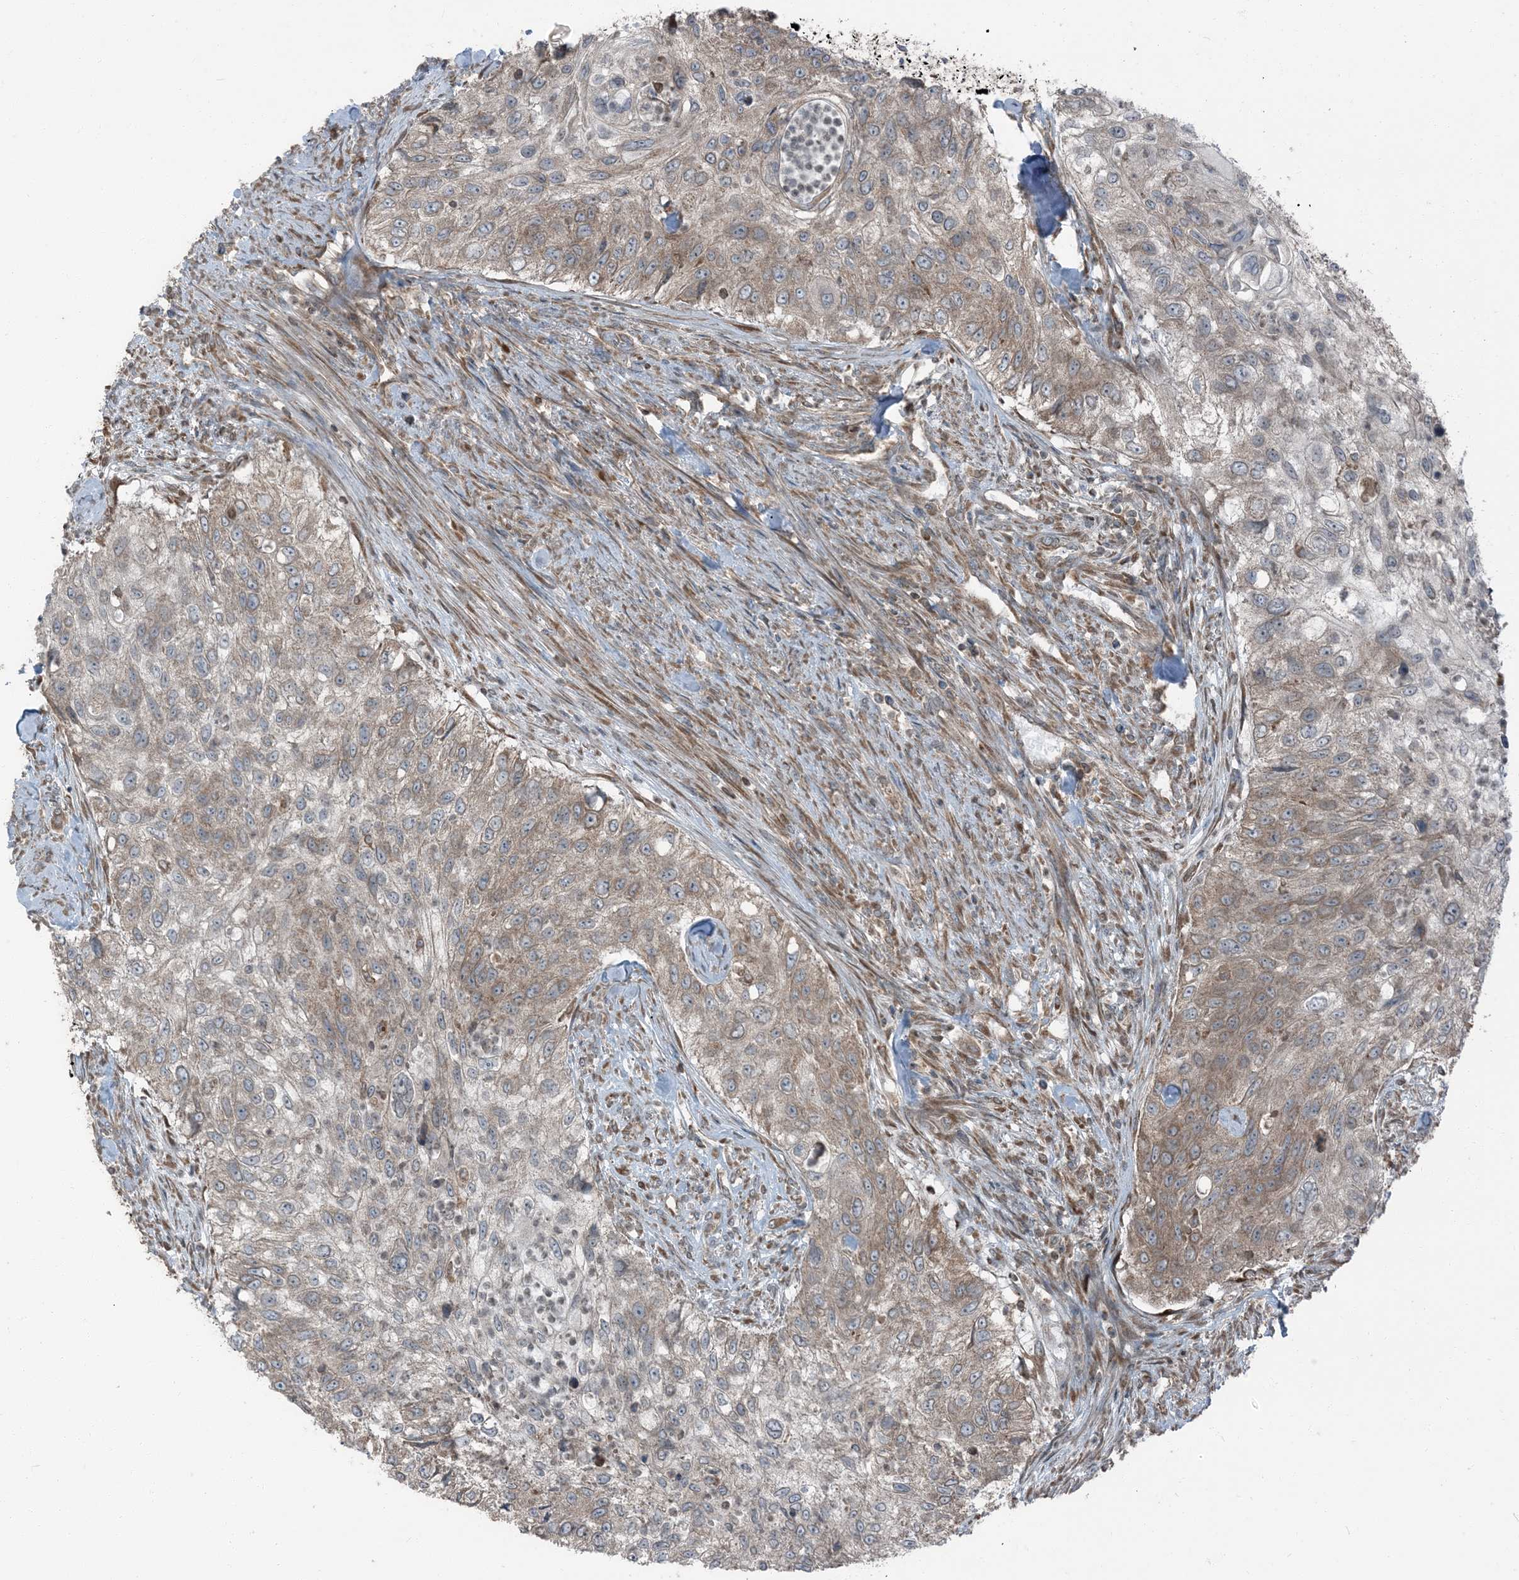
{"staining": {"intensity": "weak", "quantity": "25%-75%", "location": "cytoplasmic/membranous"}, "tissue": "urothelial cancer", "cell_type": "Tumor cells", "image_type": "cancer", "snomed": [{"axis": "morphology", "description": "Urothelial carcinoma, High grade"}, {"axis": "topography", "description": "Urinary bladder"}], "caption": "Immunohistochemical staining of human high-grade urothelial carcinoma shows weak cytoplasmic/membranous protein expression in about 25%-75% of tumor cells.", "gene": "RAB3GAP1", "patient": {"sex": "female", "age": 60}}